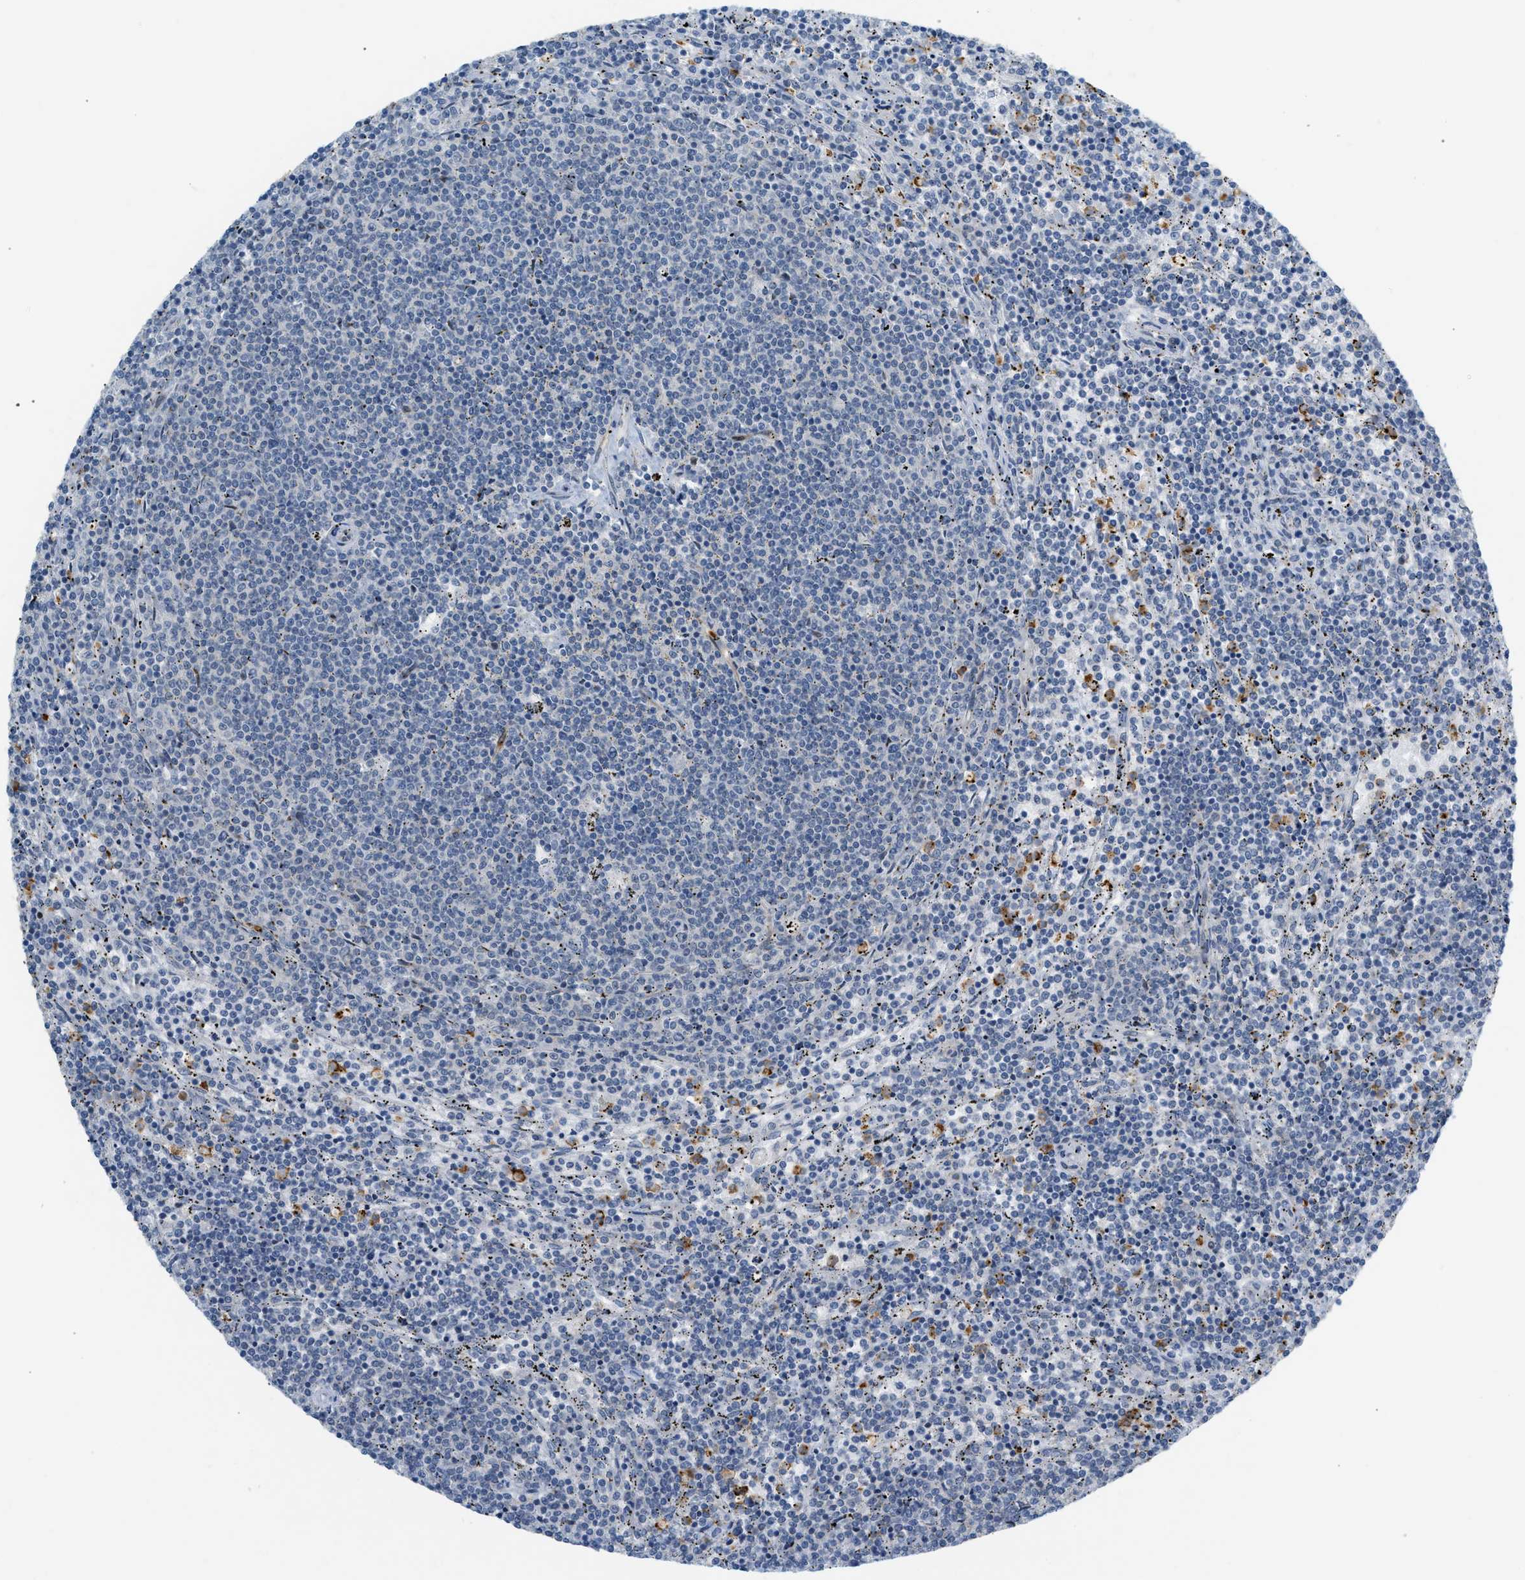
{"staining": {"intensity": "negative", "quantity": "none", "location": "none"}, "tissue": "lymphoma", "cell_type": "Tumor cells", "image_type": "cancer", "snomed": [{"axis": "morphology", "description": "Malignant lymphoma, non-Hodgkin's type, Low grade"}, {"axis": "topography", "description": "Spleen"}], "caption": "This micrograph is of low-grade malignant lymphoma, non-Hodgkin's type stained with immunohistochemistry (IHC) to label a protein in brown with the nuclei are counter-stained blue. There is no expression in tumor cells.", "gene": "ZNF408", "patient": {"sex": "female", "age": 50}}